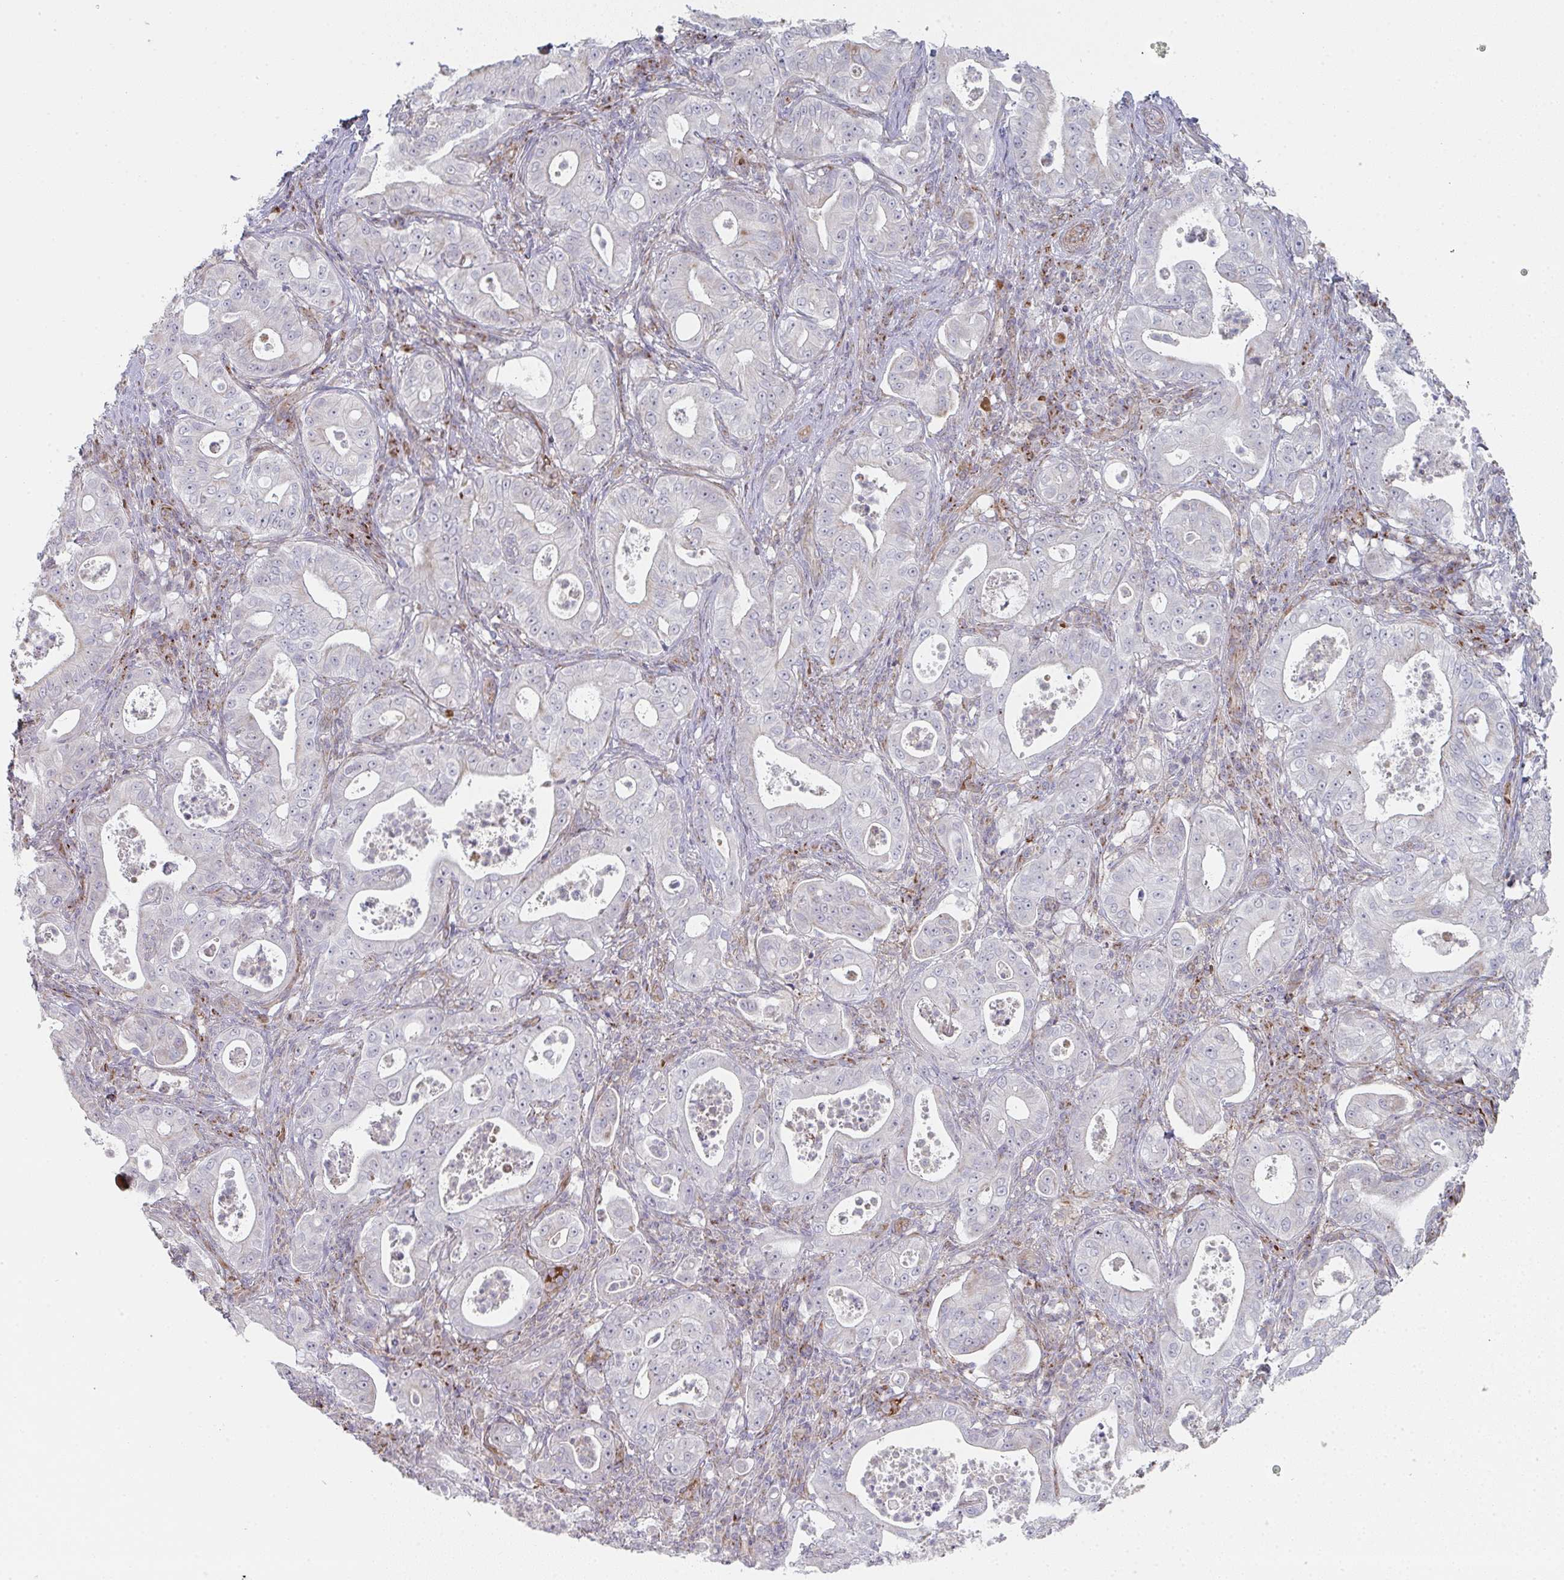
{"staining": {"intensity": "negative", "quantity": "none", "location": "none"}, "tissue": "pancreatic cancer", "cell_type": "Tumor cells", "image_type": "cancer", "snomed": [{"axis": "morphology", "description": "Adenocarcinoma, NOS"}, {"axis": "topography", "description": "Pancreas"}], "caption": "A high-resolution micrograph shows immunohistochemistry (IHC) staining of pancreatic cancer, which exhibits no significant positivity in tumor cells.", "gene": "ZNF526", "patient": {"sex": "male", "age": 71}}